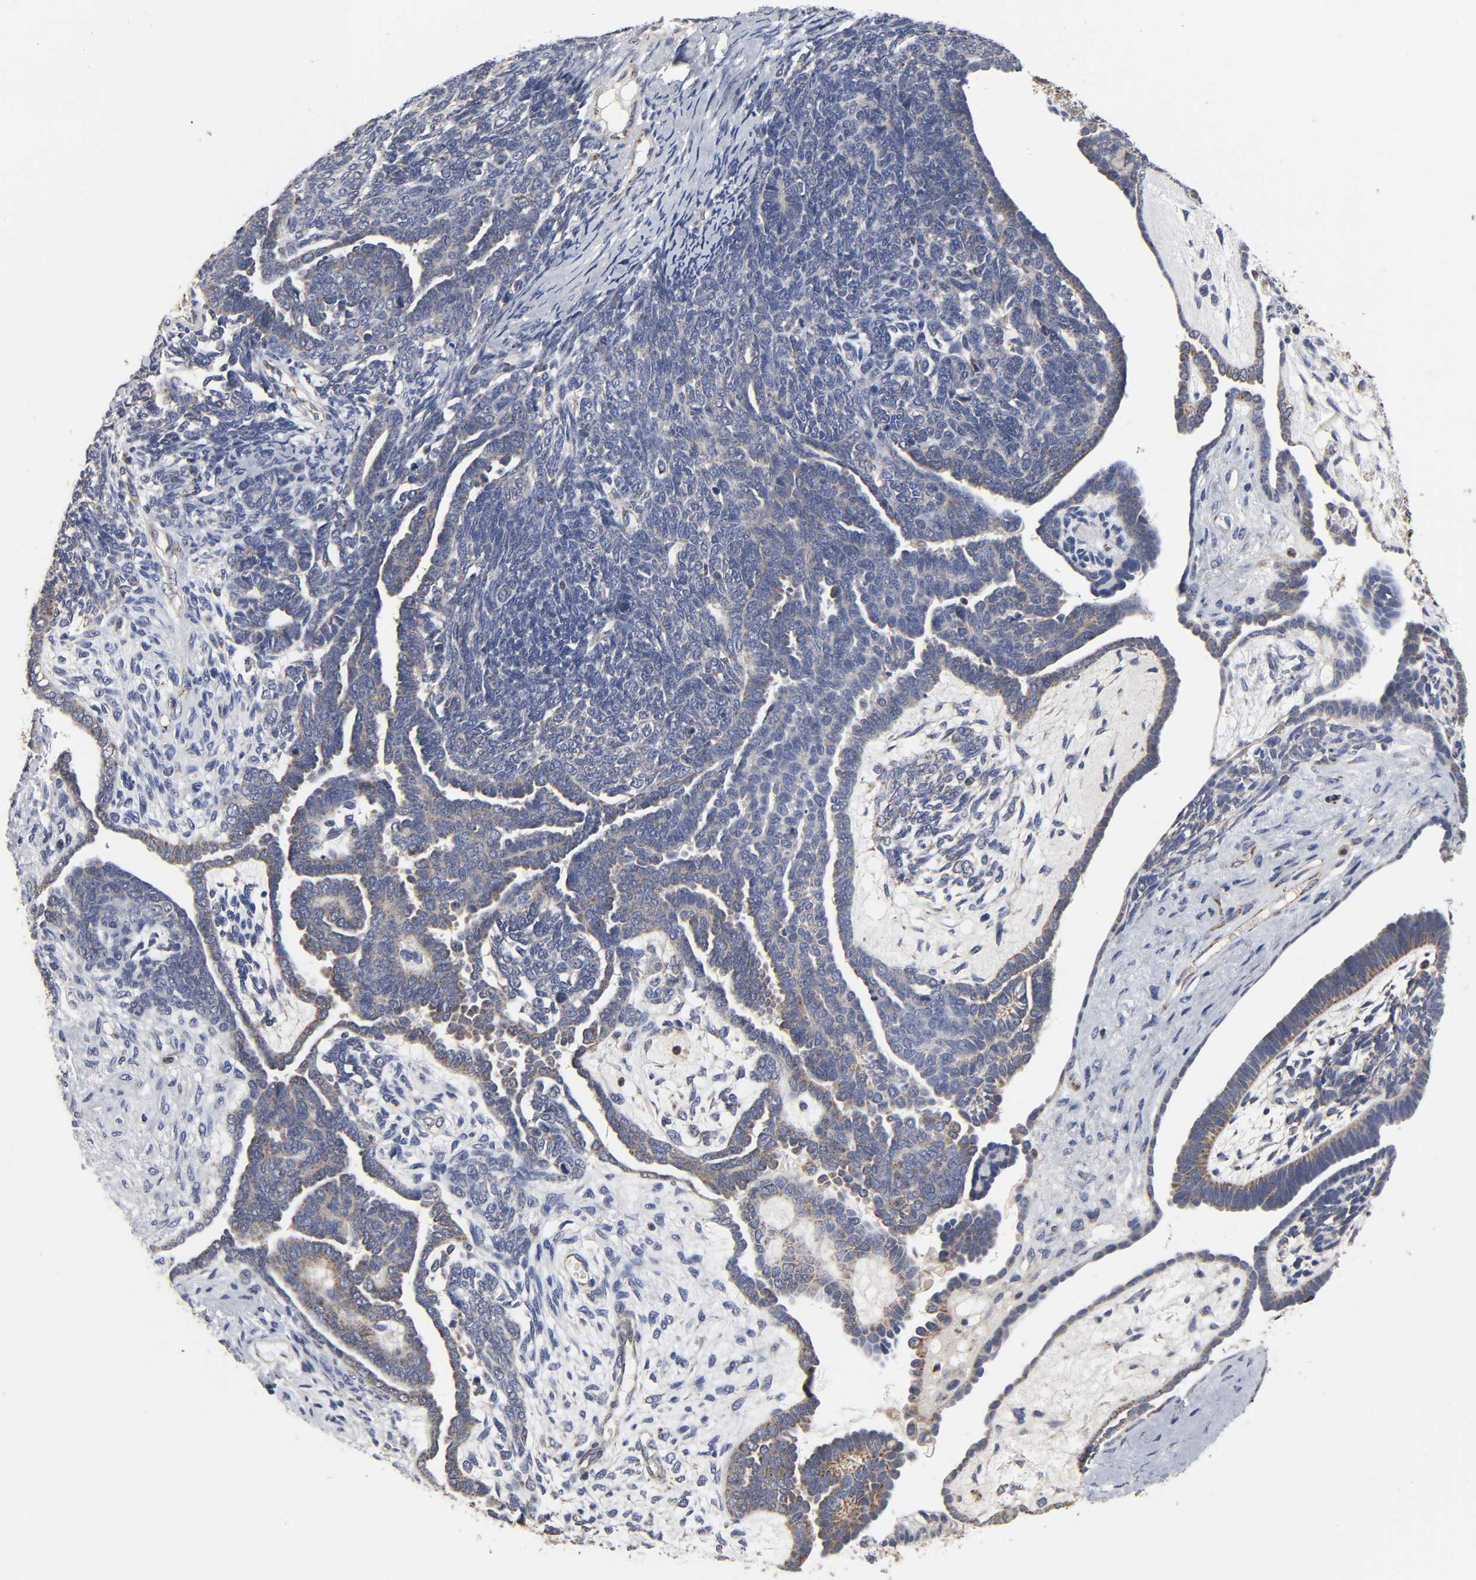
{"staining": {"intensity": "weak", "quantity": ">75%", "location": "cytoplasmic/membranous"}, "tissue": "endometrial cancer", "cell_type": "Tumor cells", "image_type": "cancer", "snomed": [{"axis": "morphology", "description": "Neoplasm, malignant, NOS"}, {"axis": "topography", "description": "Endometrium"}], "caption": "The image exhibits staining of neoplasm (malignant) (endometrial), revealing weak cytoplasmic/membranous protein staining (brown color) within tumor cells. The staining was performed using DAB, with brown indicating positive protein expression. Nuclei are stained blue with hematoxylin.", "gene": "COX6B1", "patient": {"sex": "female", "age": 74}}